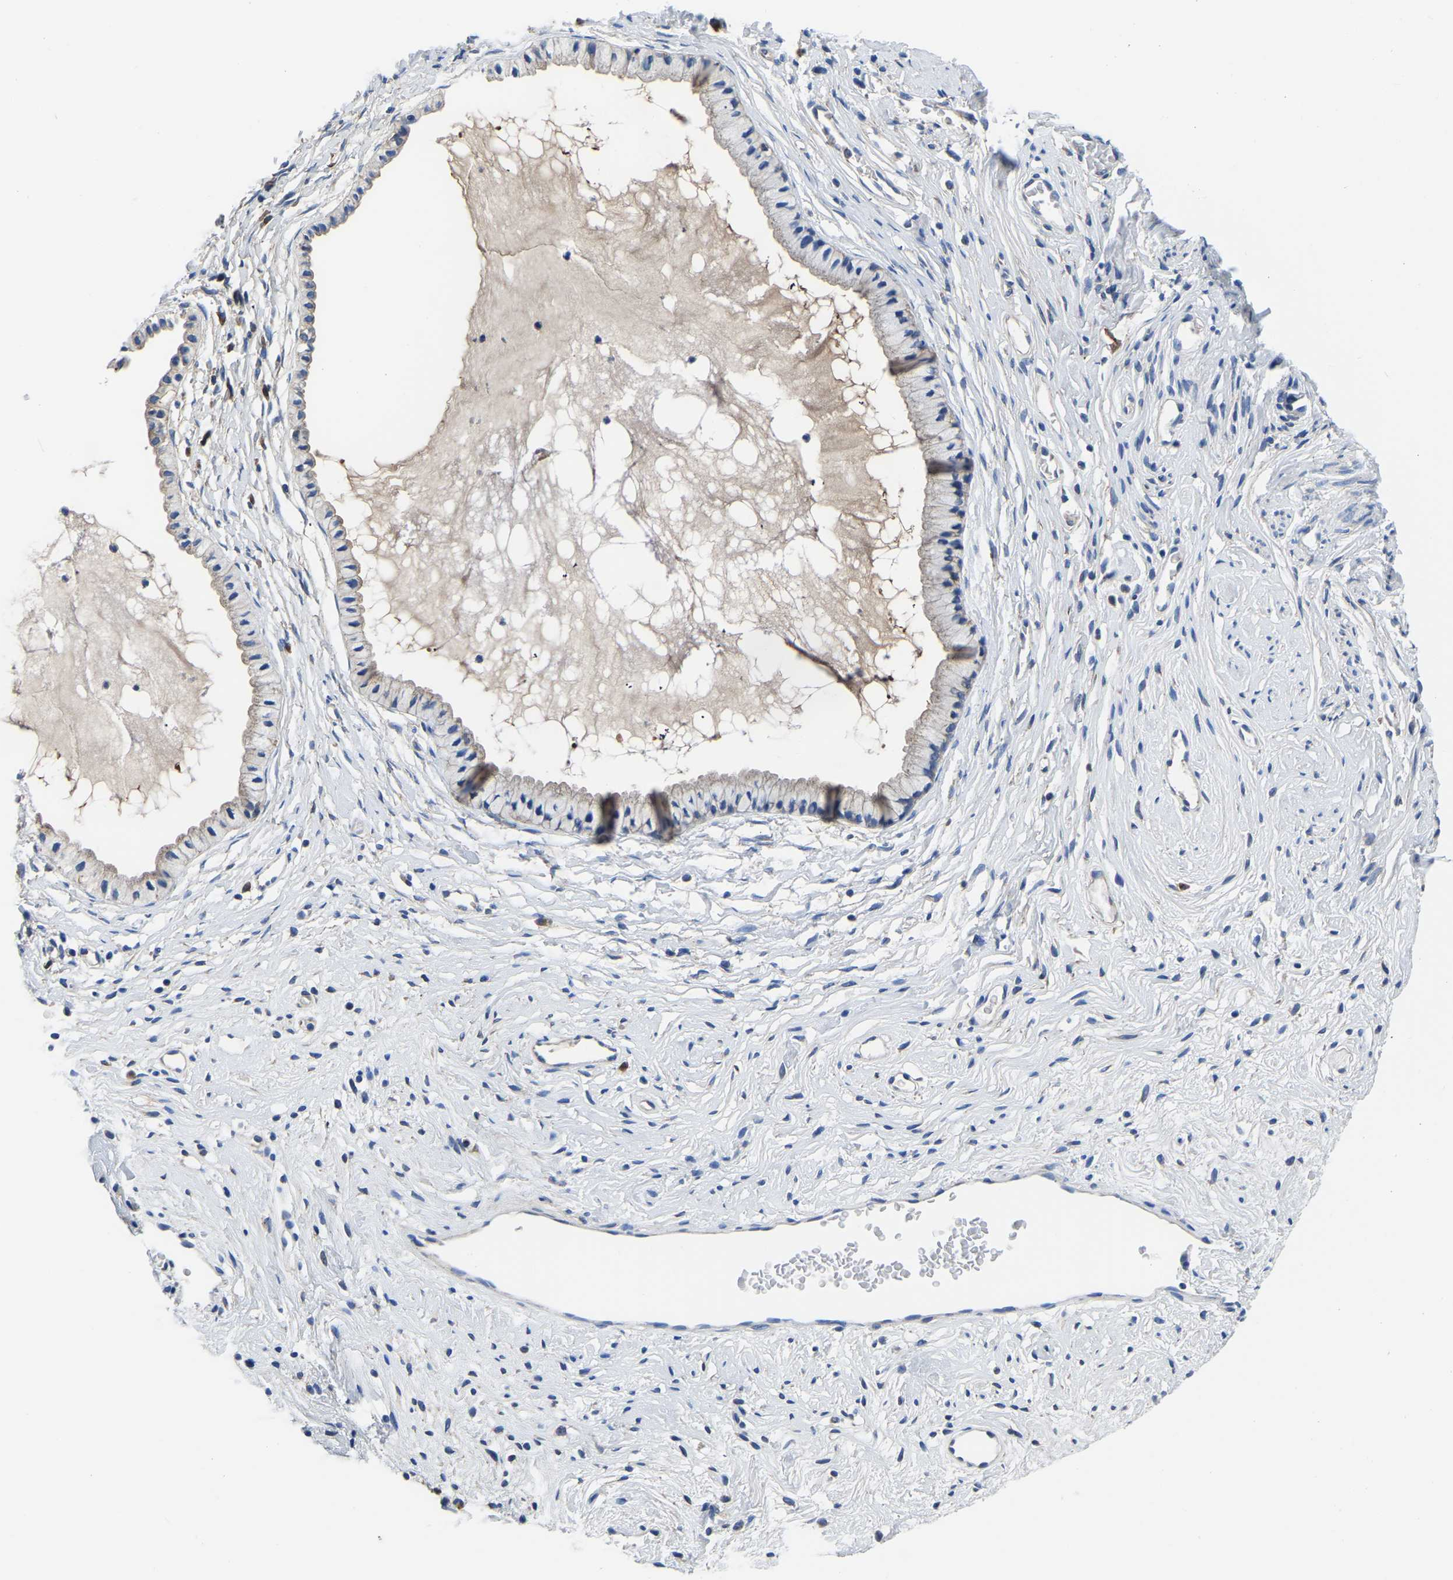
{"staining": {"intensity": "weak", "quantity": "<25%", "location": "cytoplasmic/membranous"}, "tissue": "cervix", "cell_type": "Glandular cells", "image_type": "normal", "snomed": [{"axis": "morphology", "description": "Normal tissue, NOS"}, {"axis": "topography", "description": "Cervix"}], "caption": "Protein analysis of normal cervix reveals no significant expression in glandular cells. (DAB (3,3'-diaminobenzidine) immunohistochemistry (IHC) visualized using brightfield microscopy, high magnification).", "gene": "TFG", "patient": {"sex": "female", "age": 77}}